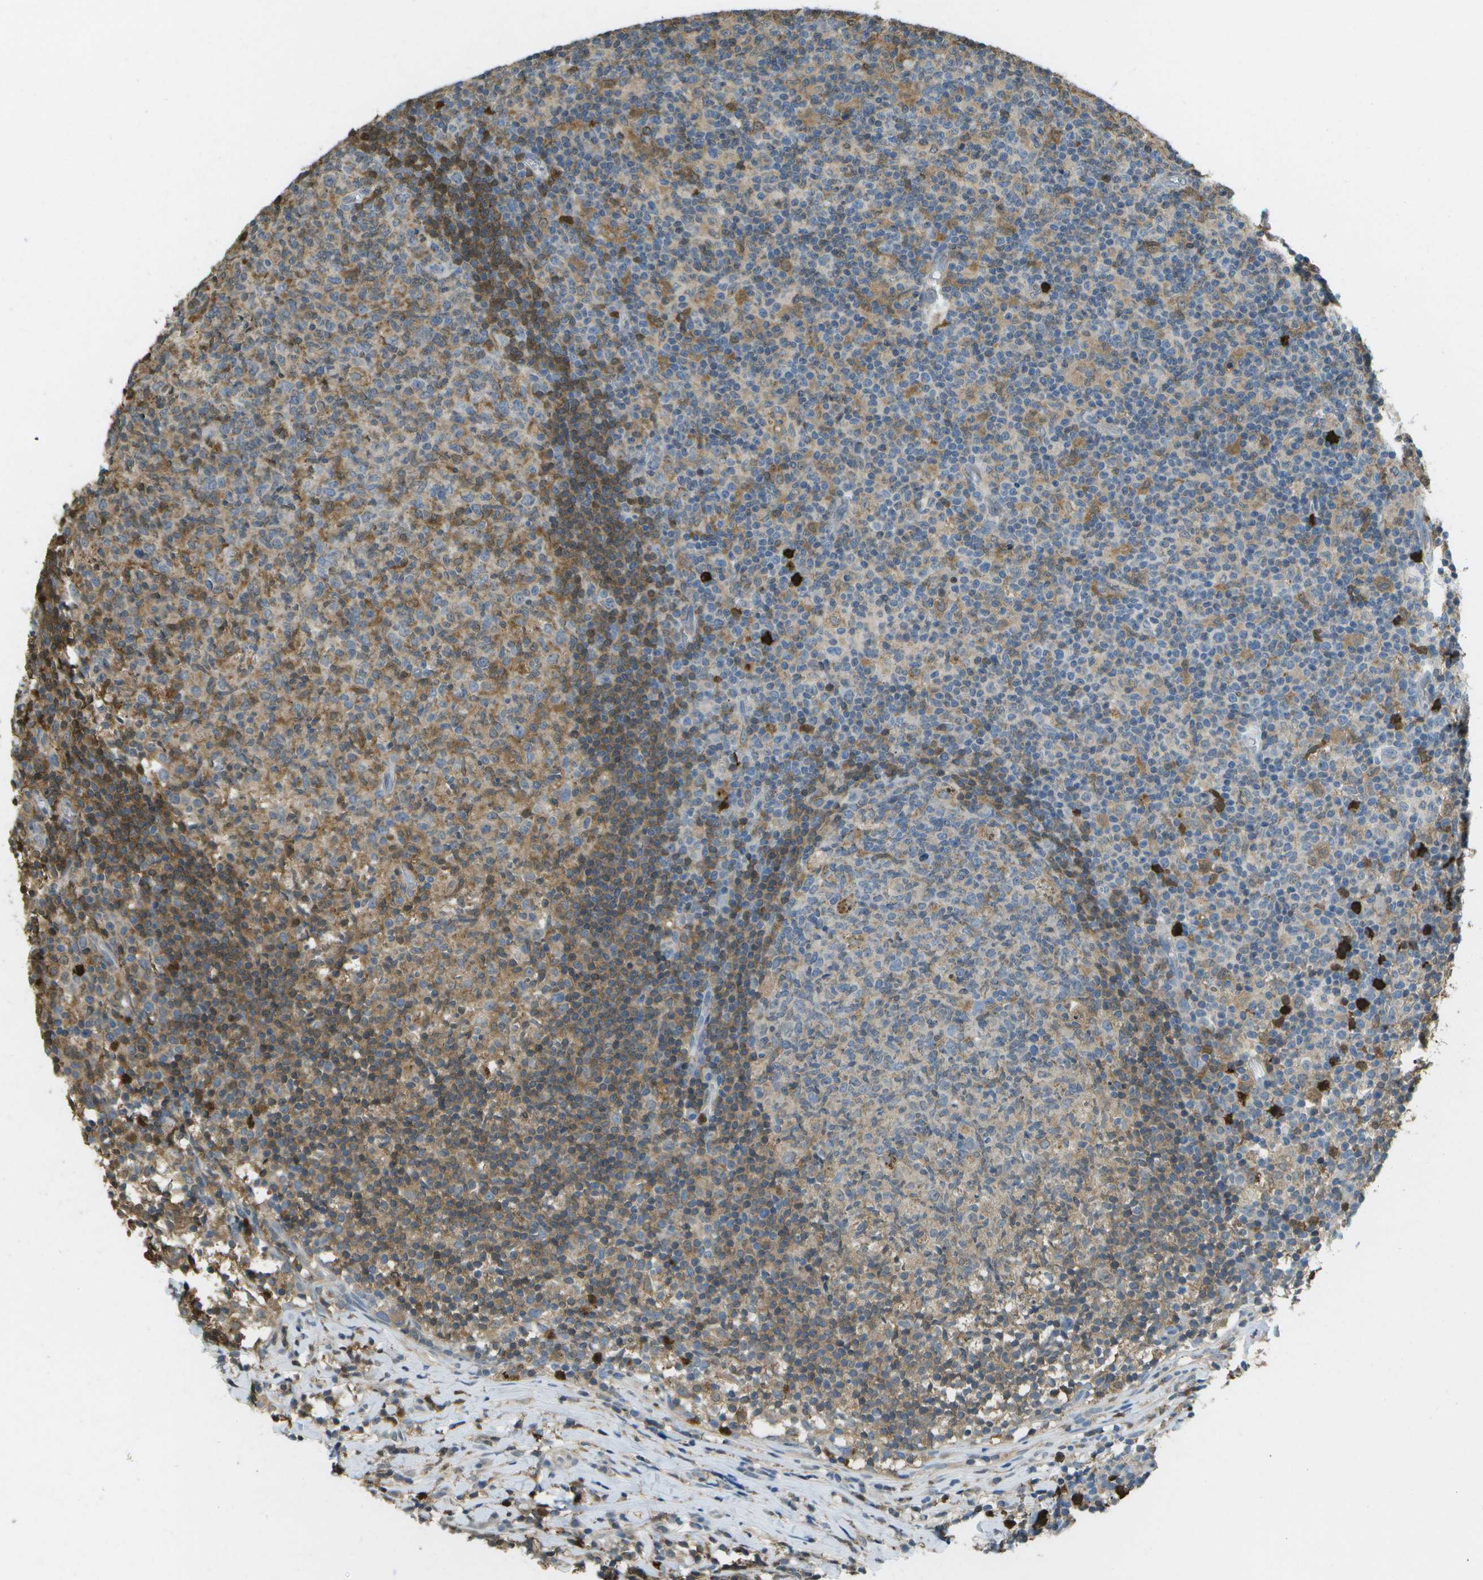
{"staining": {"intensity": "moderate", "quantity": "25%-75%", "location": "cytoplasmic/membranous"}, "tissue": "lymph node", "cell_type": "Germinal center cells", "image_type": "normal", "snomed": [{"axis": "morphology", "description": "Normal tissue, NOS"}, {"axis": "morphology", "description": "Inflammation, NOS"}, {"axis": "topography", "description": "Lymph node"}], "caption": "A high-resolution histopathology image shows IHC staining of normal lymph node, which shows moderate cytoplasmic/membranous expression in approximately 25%-75% of germinal center cells.", "gene": "CACHD1", "patient": {"sex": "male", "age": 55}}